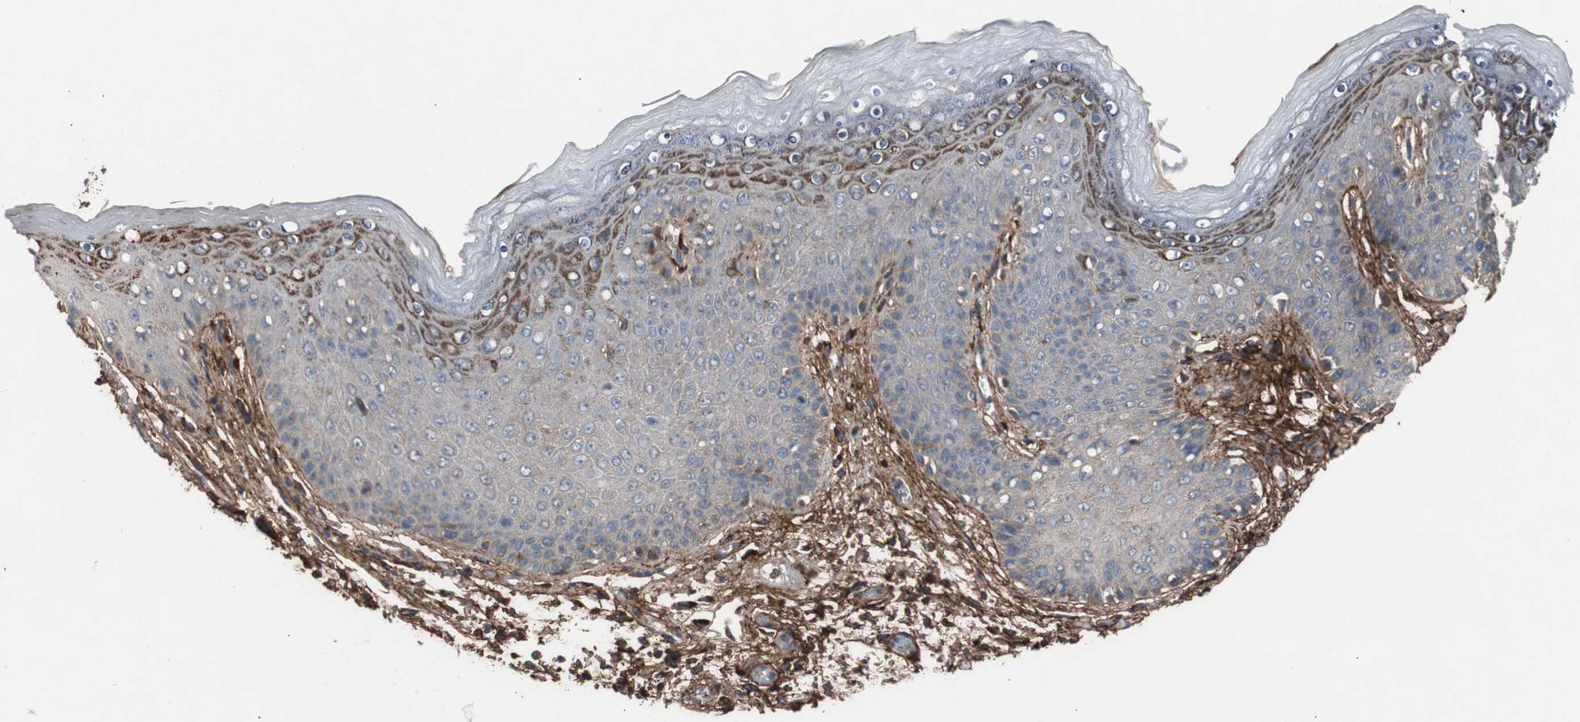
{"staining": {"intensity": "strong", "quantity": "<25%", "location": "cytoplasmic/membranous"}, "tissue": "skin", "cell_type": "Epidermal cells", "image_type": "normal", "snomed": [{"axis": "morphology", "description": "Normal tissue, NOS"}, {"axis": "topography", "description": "Anal"}], "caption": "Brown immunohistochemical staining in benign human skin exhibits strong cytoplasmic/membranous expression in about <25% of epidermal cells. Nuclei are stained in blue.", "gene": "COL6A2", "patient": {"sex": "female", "age": 46}}